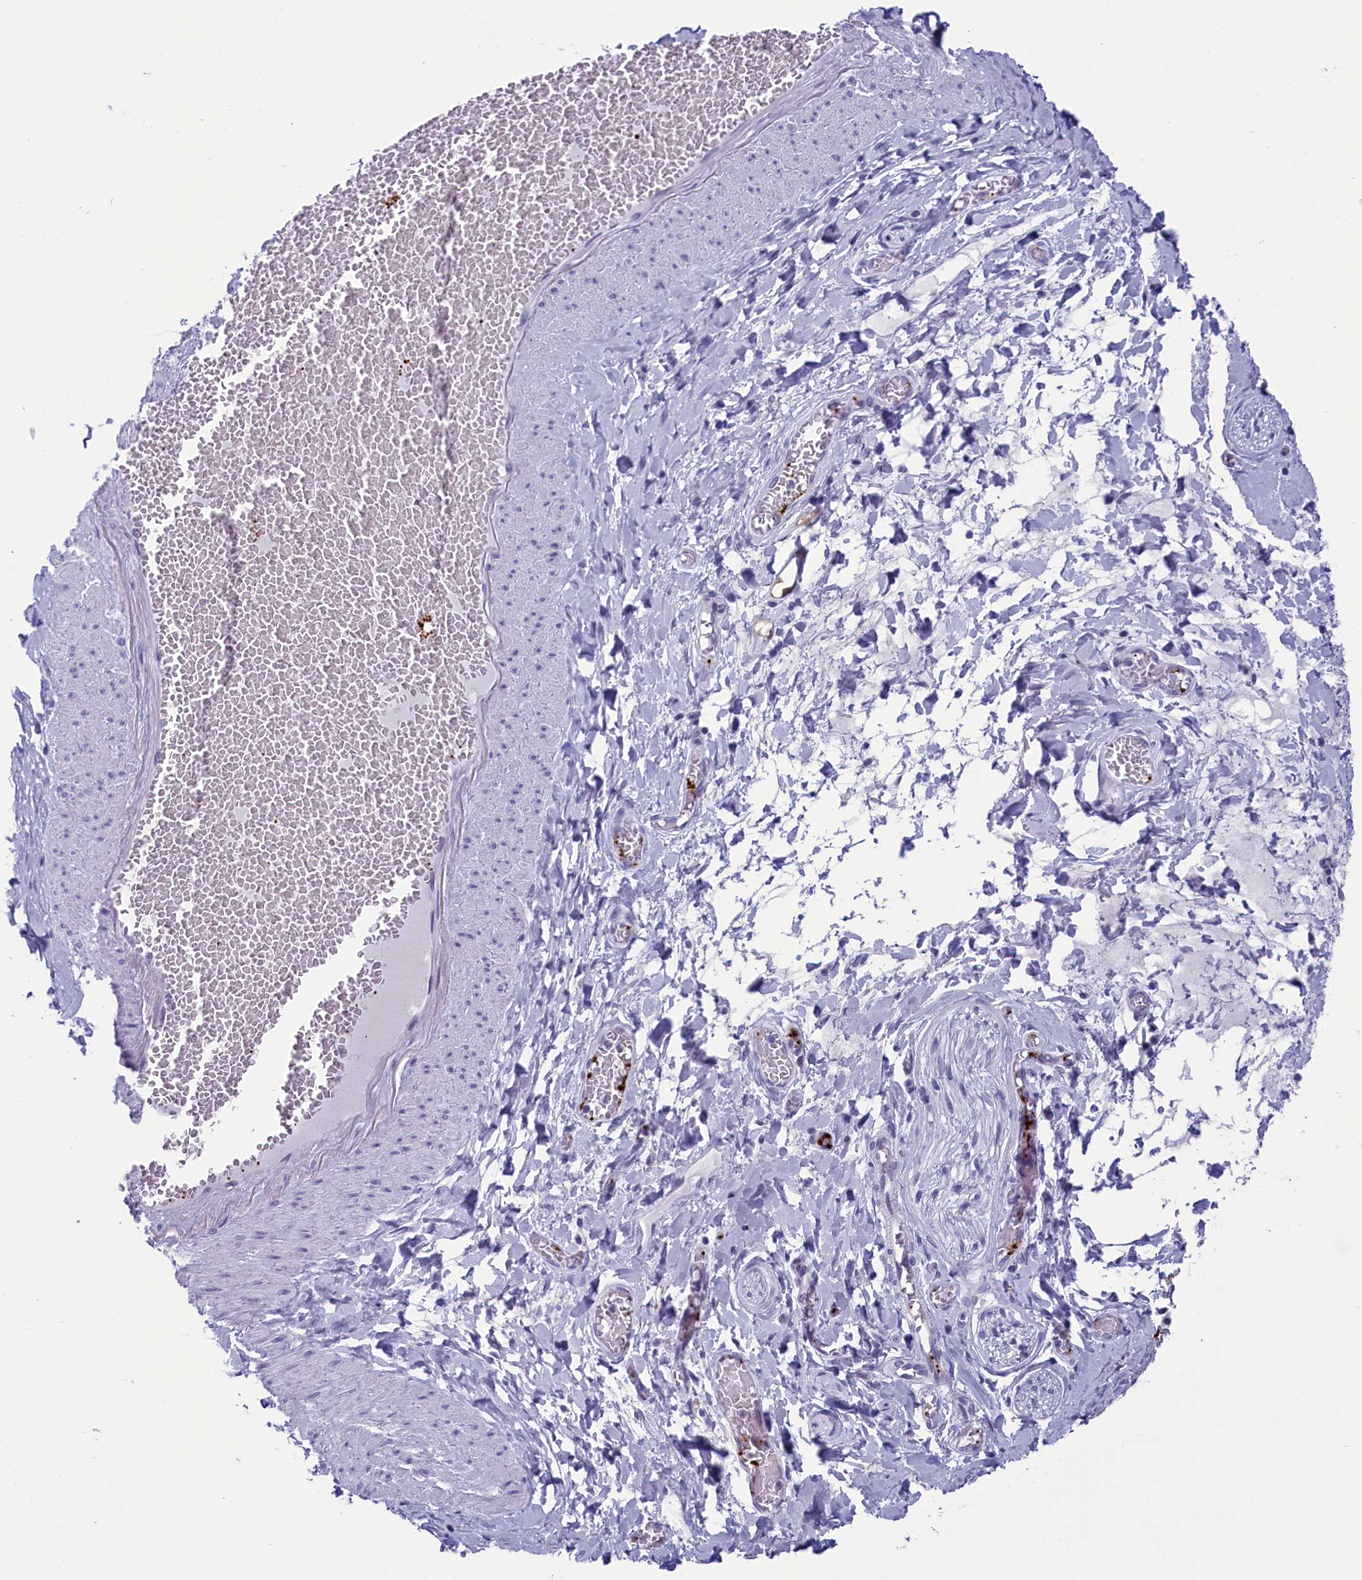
{"staining": {"intensity": "negative", "quantity": "none", "location": "none"}, "tissue": "adipose tissue", "cell_type": "Adipocytes", "image_type": "normal", "snomed": [{"axis": "morphology", "description": "Normal tissue, NOS"}, {"axis": "topography", "description": "Salivary gland"}, {"axis": "topography", "description": "Peripheral nerve tissue"}], "caption": "This is an immunohistochemistry histopathology image of benign adipose tissue. There is no expression in adipocytes.", "gene": "AIFM2", "patient": {"sex": "male", "age": 62}}